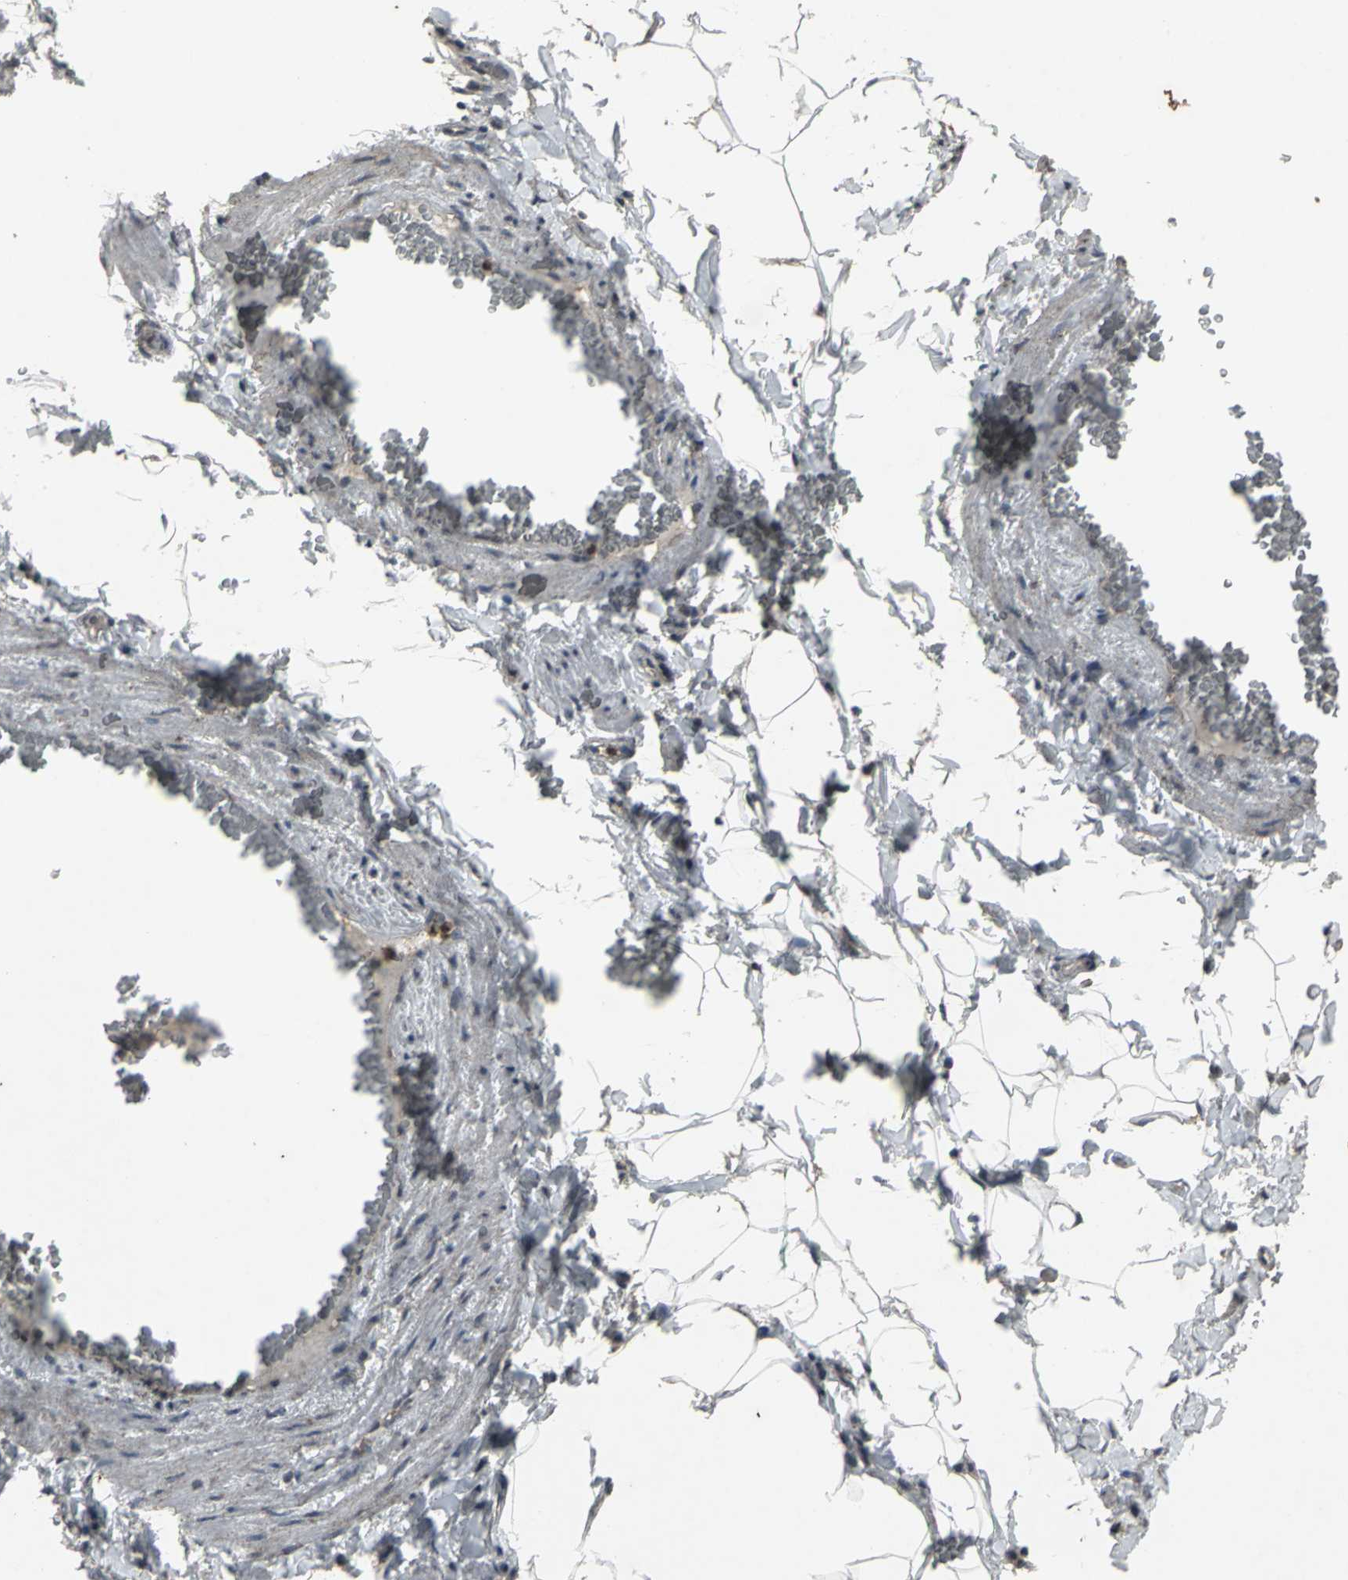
{"staining": {"intensity": "negative", "quantity": "none", "location": "none"}, "tissue": "adipose tissue", "cell_type": "Adipocytes", "image_type": "normal", "snomed": [{"axis": "morphology", "description": "Normal tissue, NOS"}, {"axis": "topography", "description": "Vascular tissue"}], "caption": "A micrograph of adipose tissue stained for a protein reveals no brown staining in adipocytes. Nuclei are stained in blue.", "gene": "BMP4", "patient": {"sex": "male", "age": 41}}